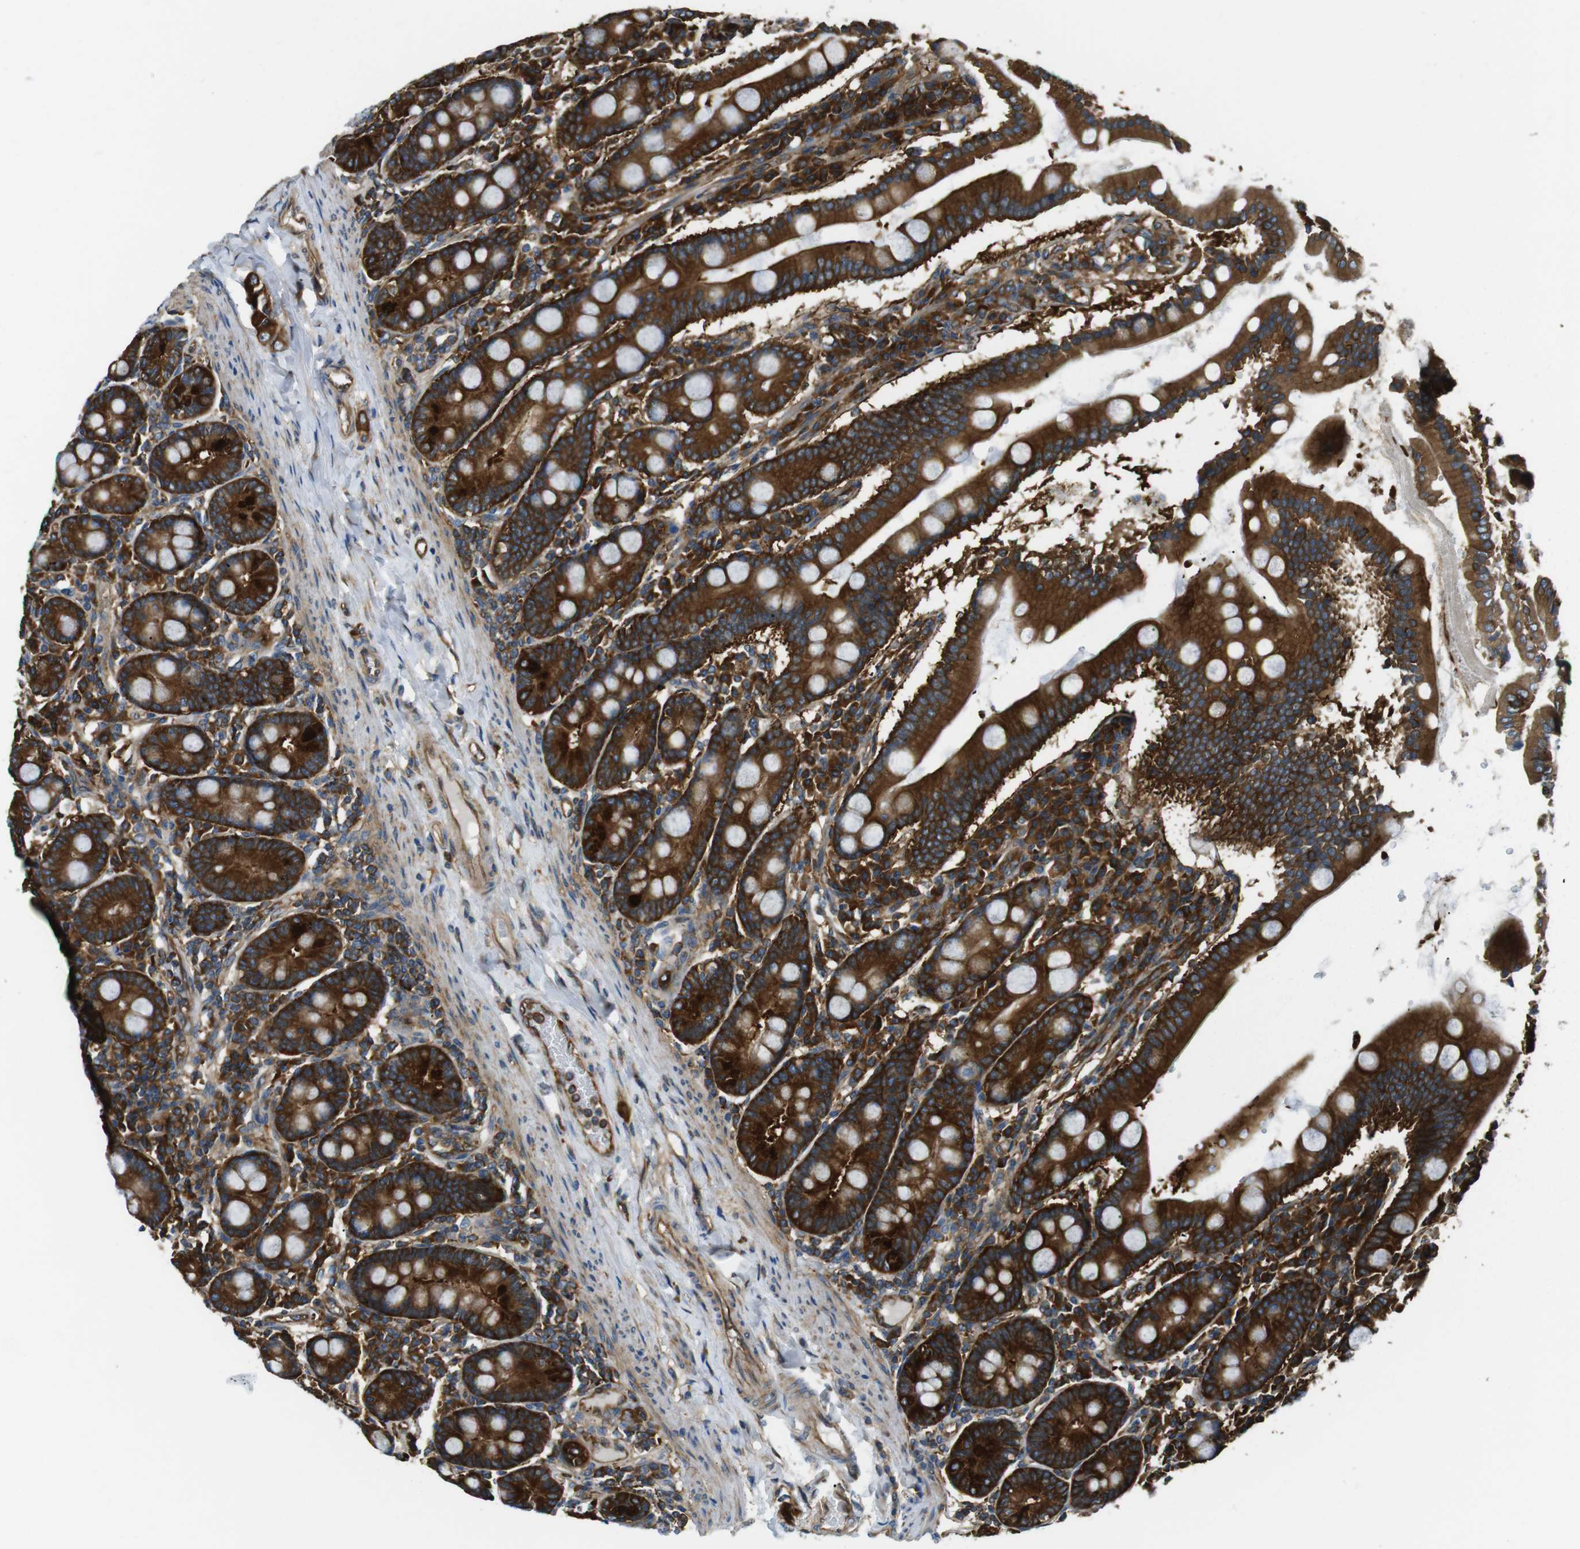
{"staining": {"intensity": "strong", "quantity": ">75%", "location": "cytoplasmic/membranous"}, "tissue": "duodenum", "cell_type": "Glandular cells", "image_type": "normal", "snomed": [{"axis": "morphology", "description": "Normal tissue, NOS"}, {"axis": "topography", "description": "Duodenum"}], "caption": "An image of duodenum stained for a protein shows strong cytoplasmic/membranous brown staining in glandular cells. The staining is performed using DAB (3,3'-diaminobenzidine) brown chromogen to label protein expression. The nuclei are counter-stained blue using hematoxylin.", "gene": "TSC1", "patient": {"sex": "male", "age": 50}}